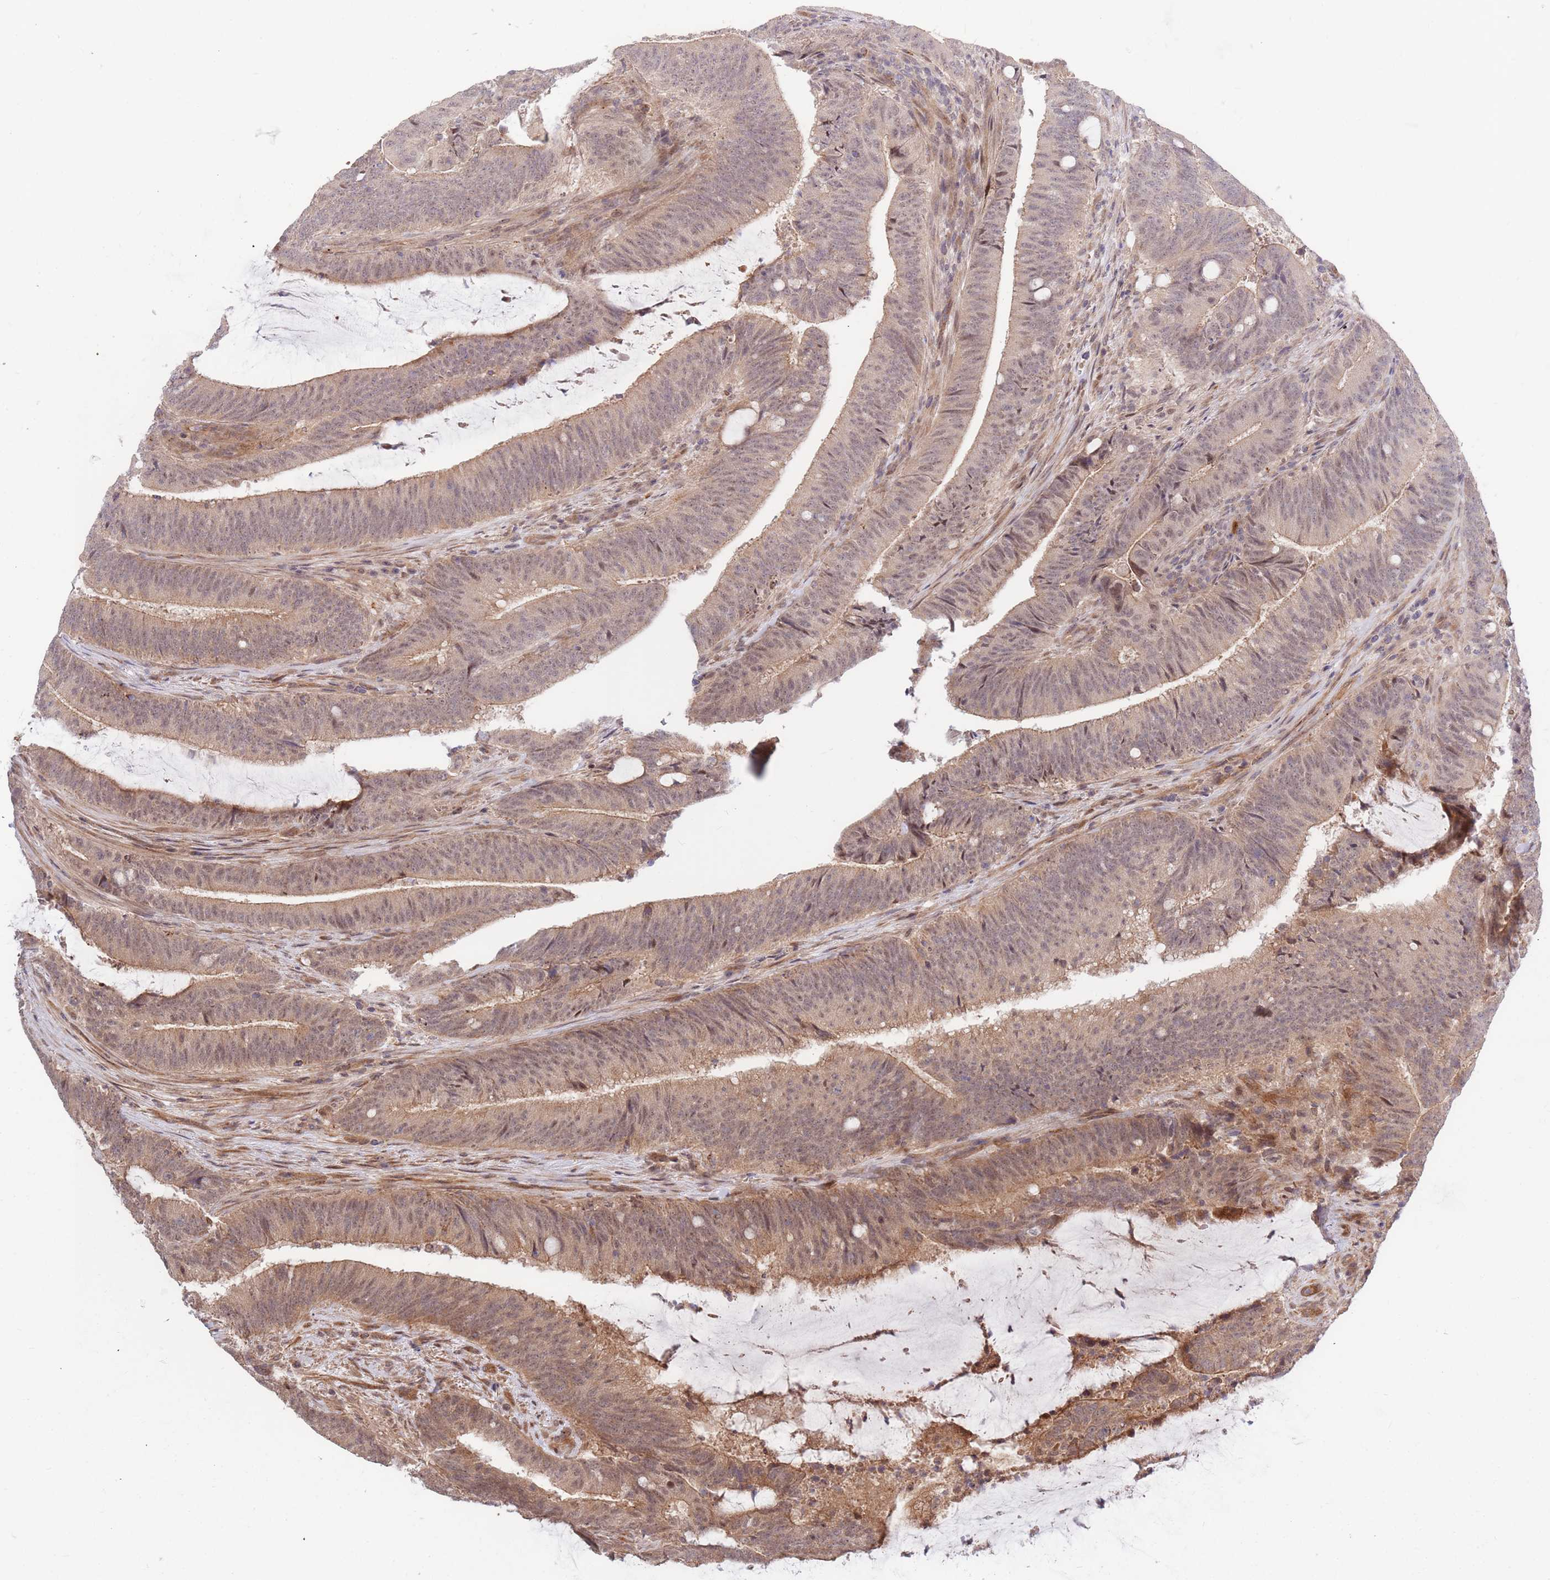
{"staining": {"intensity": "weak", "quantity": "25%-75%", "location": "cytoplasmic/membranous,nuclear"}, "tissue": "colorectal cancer", "cell_type": "Tumor cells", "image_type": "cancer", "snomed": [{"axis": "morphology", "description": "Adenocarcinoma, NOS"}, {"axis": "topography", "description": "Colon"}], "caption": "An IHC histopathology image of neoplastic tissue is shown. Protein staining in brown labels weak cytoplasmic/membranous and nuclear positivity in colorectal cancer within tumor cells.", "gene": "HAUS3", "patient": {"sex": "female", "age": 43}}